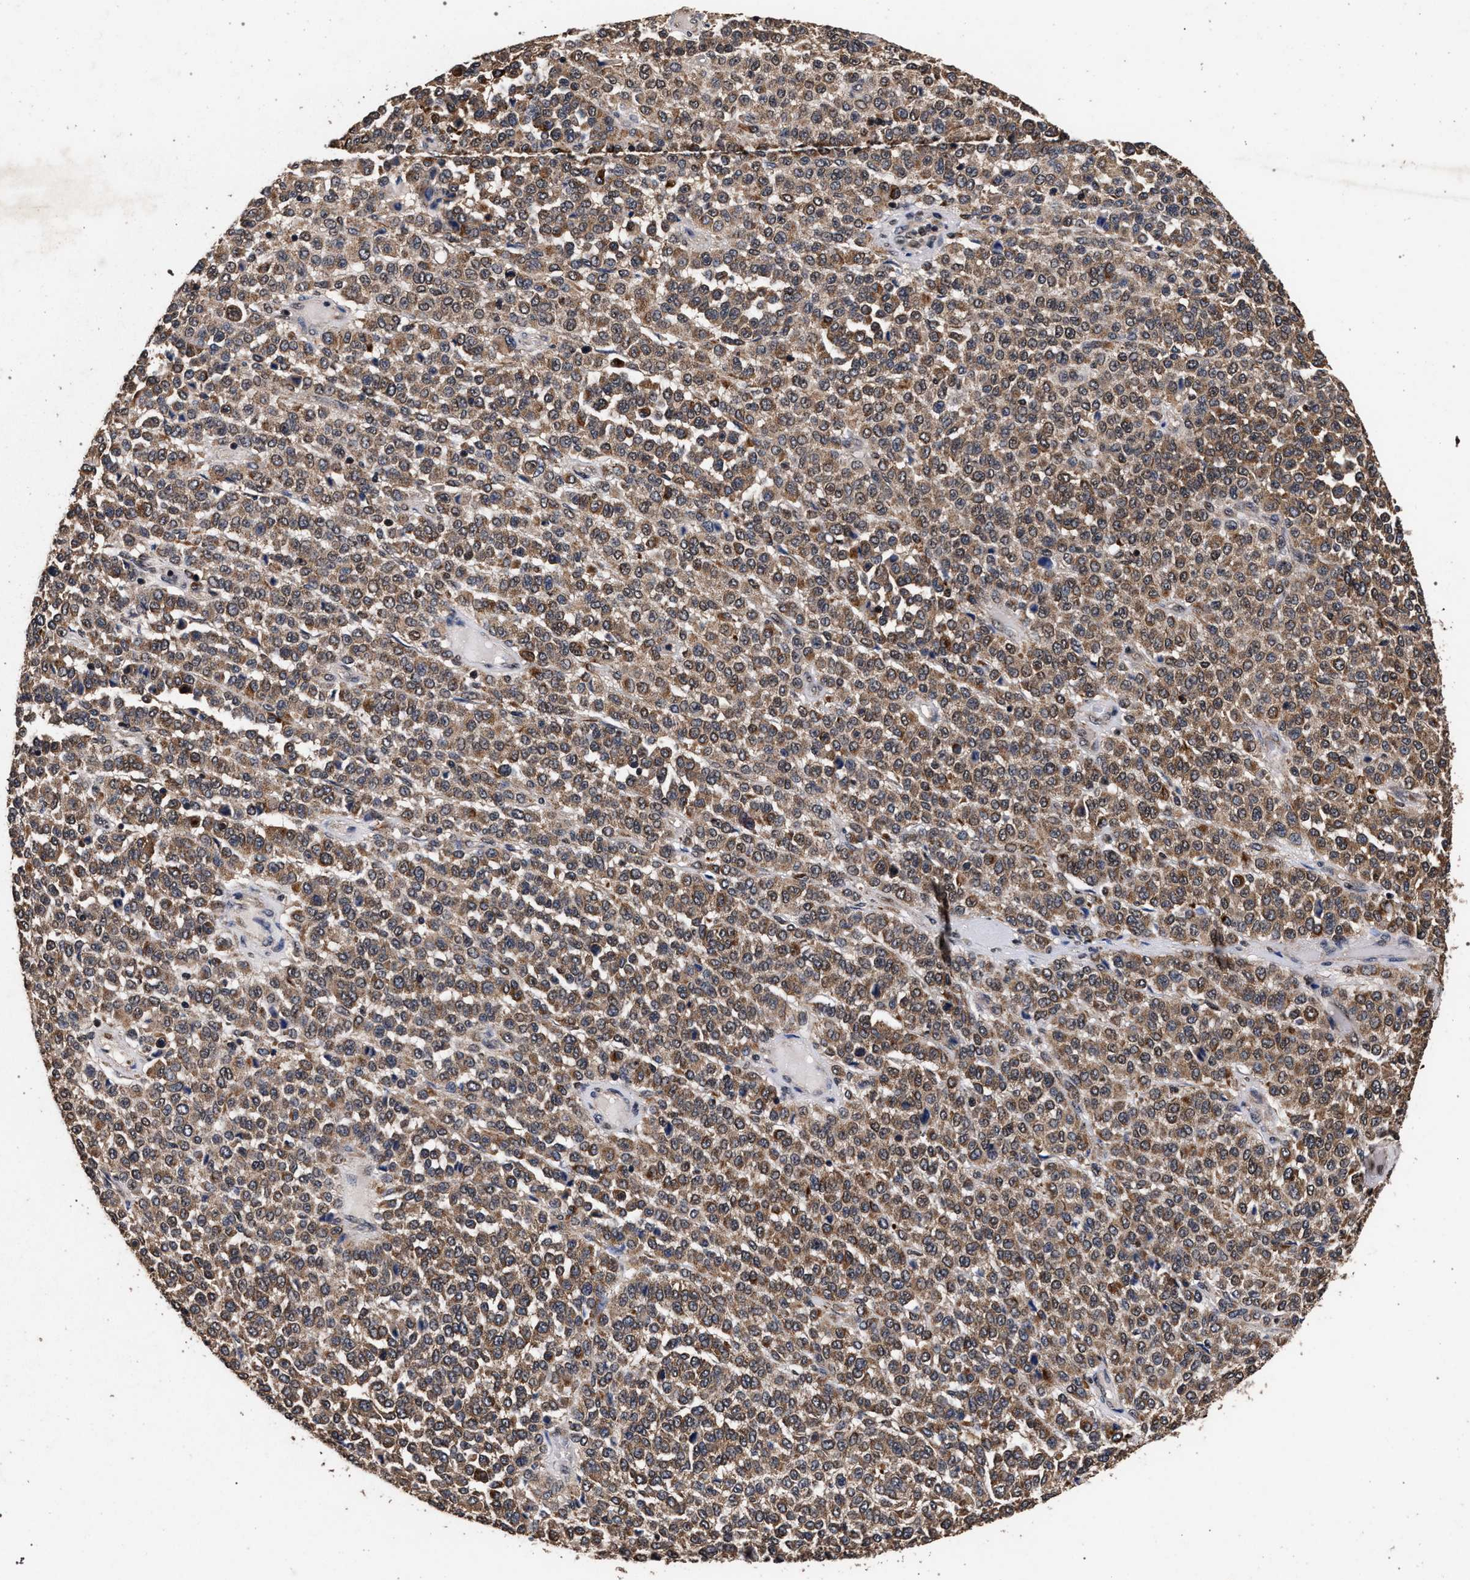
{"staining": {"intensity": "moderate", "quantity": ">75%", "location": "cytoplasmic/membranous,nuclear"}, "tissue": "melanoma", "cell_type": "Tumor cells", "image_type": "cancer", "snomed": [{"axis": "morphology", "description": "Malignant melanoma, Metastatic site"}, {"axis": "topography", "description": "Pancreas"}], "caption": "This image exhibits malignant melanoma (metastatic site) stained with immunohistochemistry to label a protein in brown. The cytoplasmic/membranous and nuclear of tumor cells show moderate positivity for the protein. Nuclei are counter-stained blue.", "gene": "ACOX1", "patient": {"sex": "female", "age": 30}}